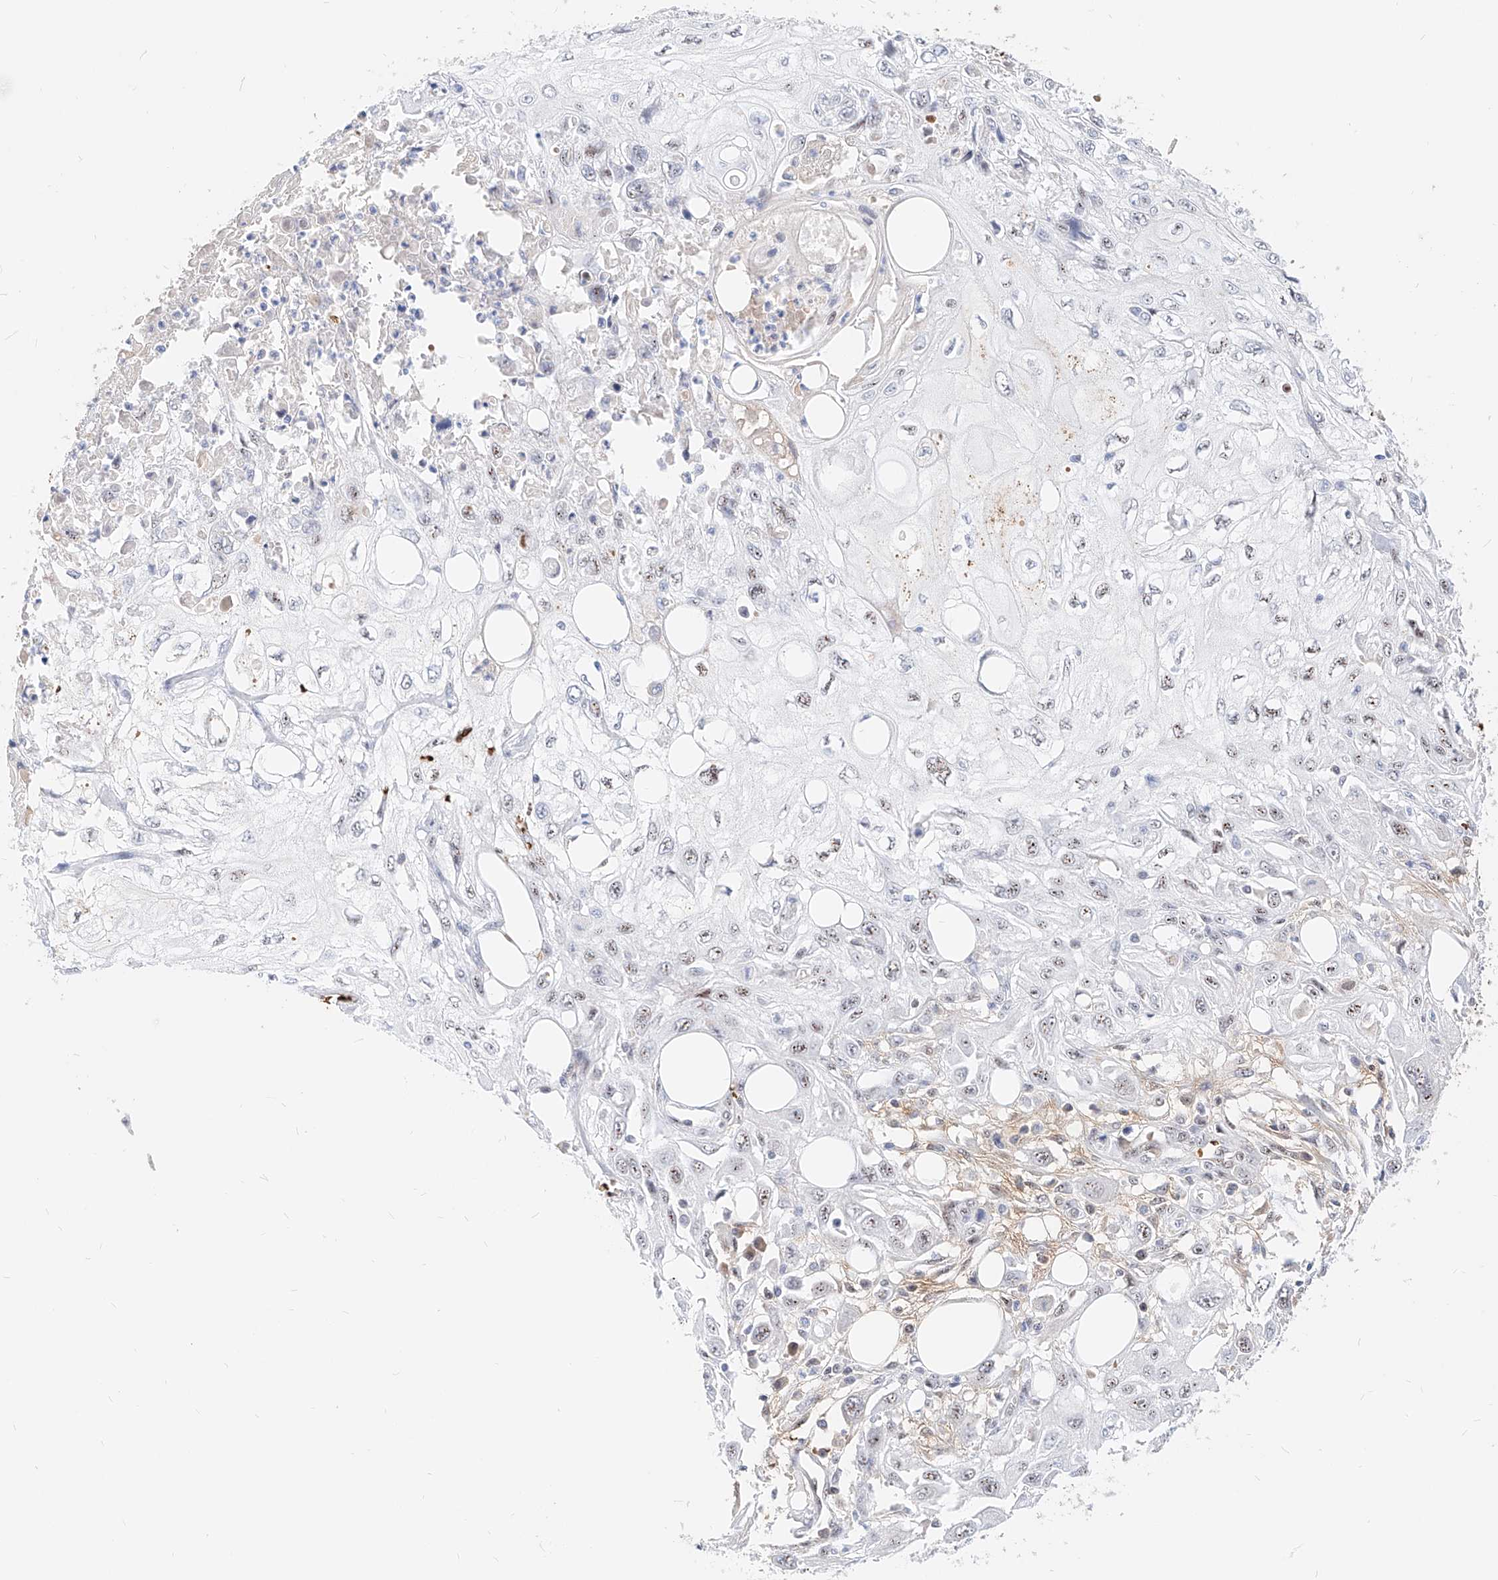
{"staining": {"intensity": "weak", "quantity": "25%-75%", "location": "nuclear"}, "tissue": "skin cancer", "cell_type": "Tumor cells", "image_type": "cancer", "snomed": [{"axis": "morphology", "description": "Squamous cell carcinoma, NOS"}, {"axis": "topography", "description": "Skin"}], "caption": "The photomicrograph exhibits a brown stain indicating the presence of a protein in the nuclear of tumor cells in skin squamous cell carcinoma. Immunohistochemistry stains the protein of interest in brown and the nuclei are stained blue.", "gene": "ZFP42", "patient": {"sex": "male", "age": 75}}